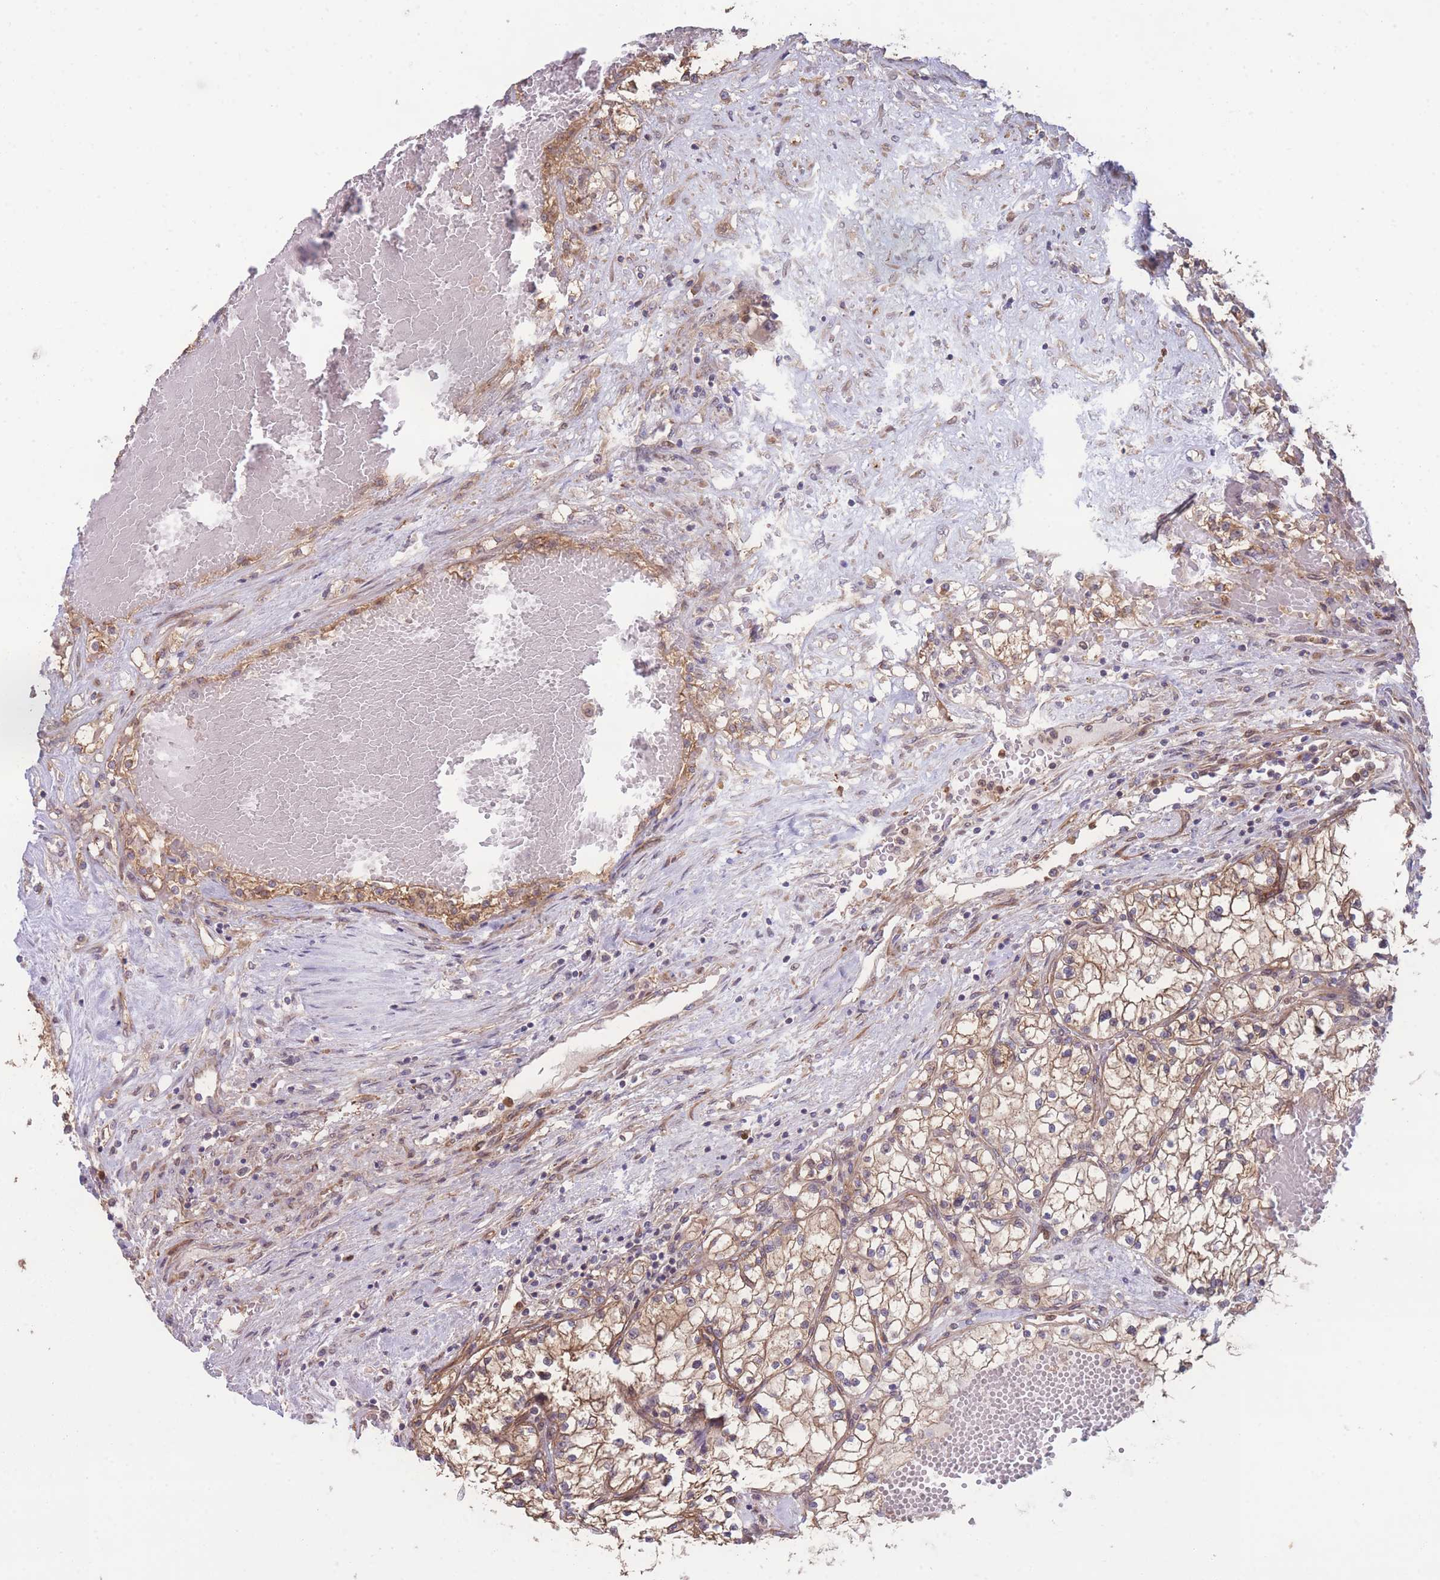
{"staining": {"intensity": "moderate", "quantity": ">75%", "location": "cytoplasmic/membranous"}, "tissue": "renal cancer", "cell_type": "Tumor cells", "image_type": "cancer", "snomed": [{"axis": "morphology", "description": "Normal tissue, NOS"}, {"axis": "morphology", "description": "Adenocarcinoma, NOS"}, {"axis": "topography", "description": "Kidney"}], "caption": "An image of human renal adenocarcinoma stained for a protein exhibits moderate cytoplasmic/membranous brown staining in tumor cells.", "gene": "STEAP3", "patient": {"sex": "male", "age": 68}}